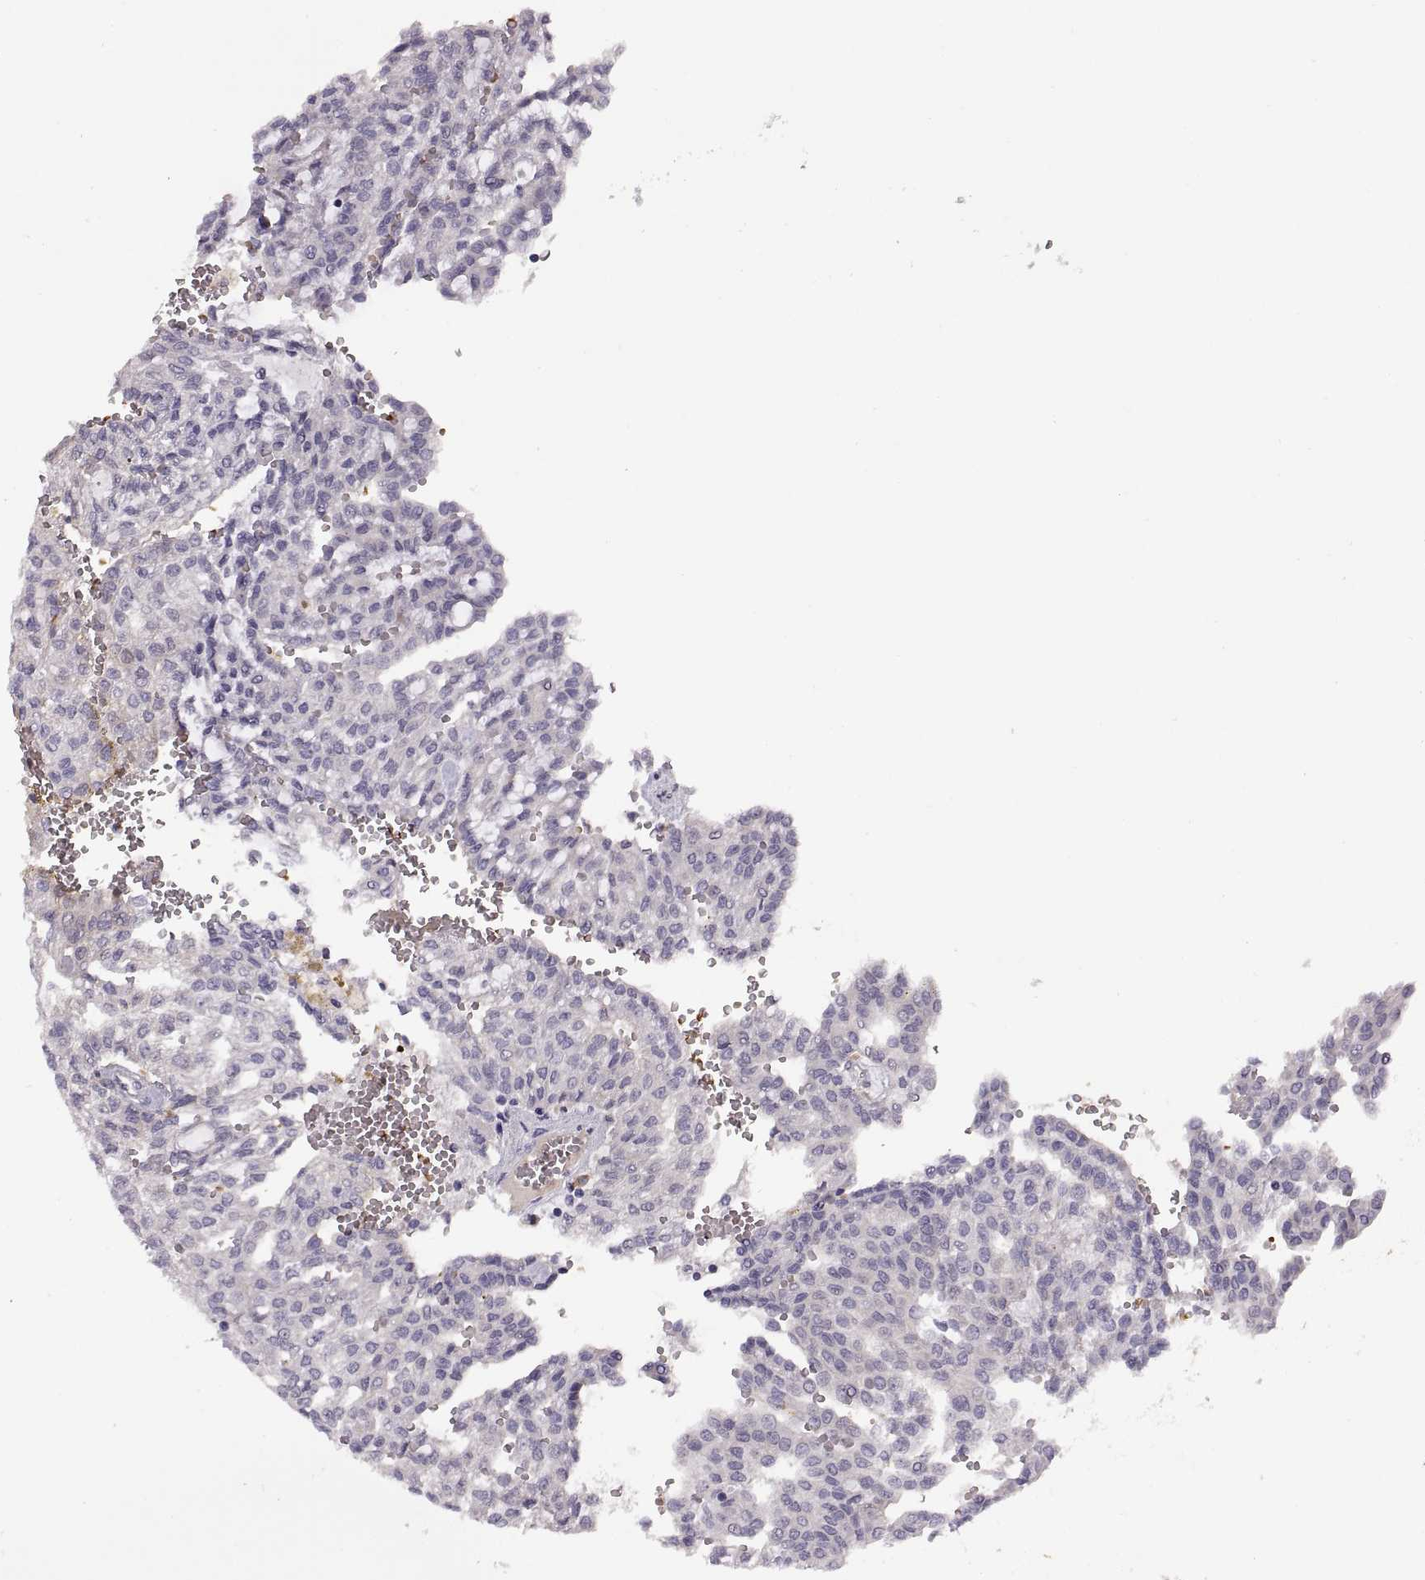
{"staining": {"intensity": "negative", "quantity": "none", "location": "none"}, "tissue": "renal cancer", "cell_type": "Tumor cells", "image_type": "cancer", "snomed": [{"axis": "morphology", "description": "Adenocarcinoma, NOS"}, {"axis": "topography", "description": "Kidney"}], "caption": "An IHC micrograph of renal cancer (adenocarcinoma) is shown. There is no staining in tumor cells of renal cancer (adenocarcinoma).", "gene": "MEIOC", "patient": {"sex": "male", "age": 63}}